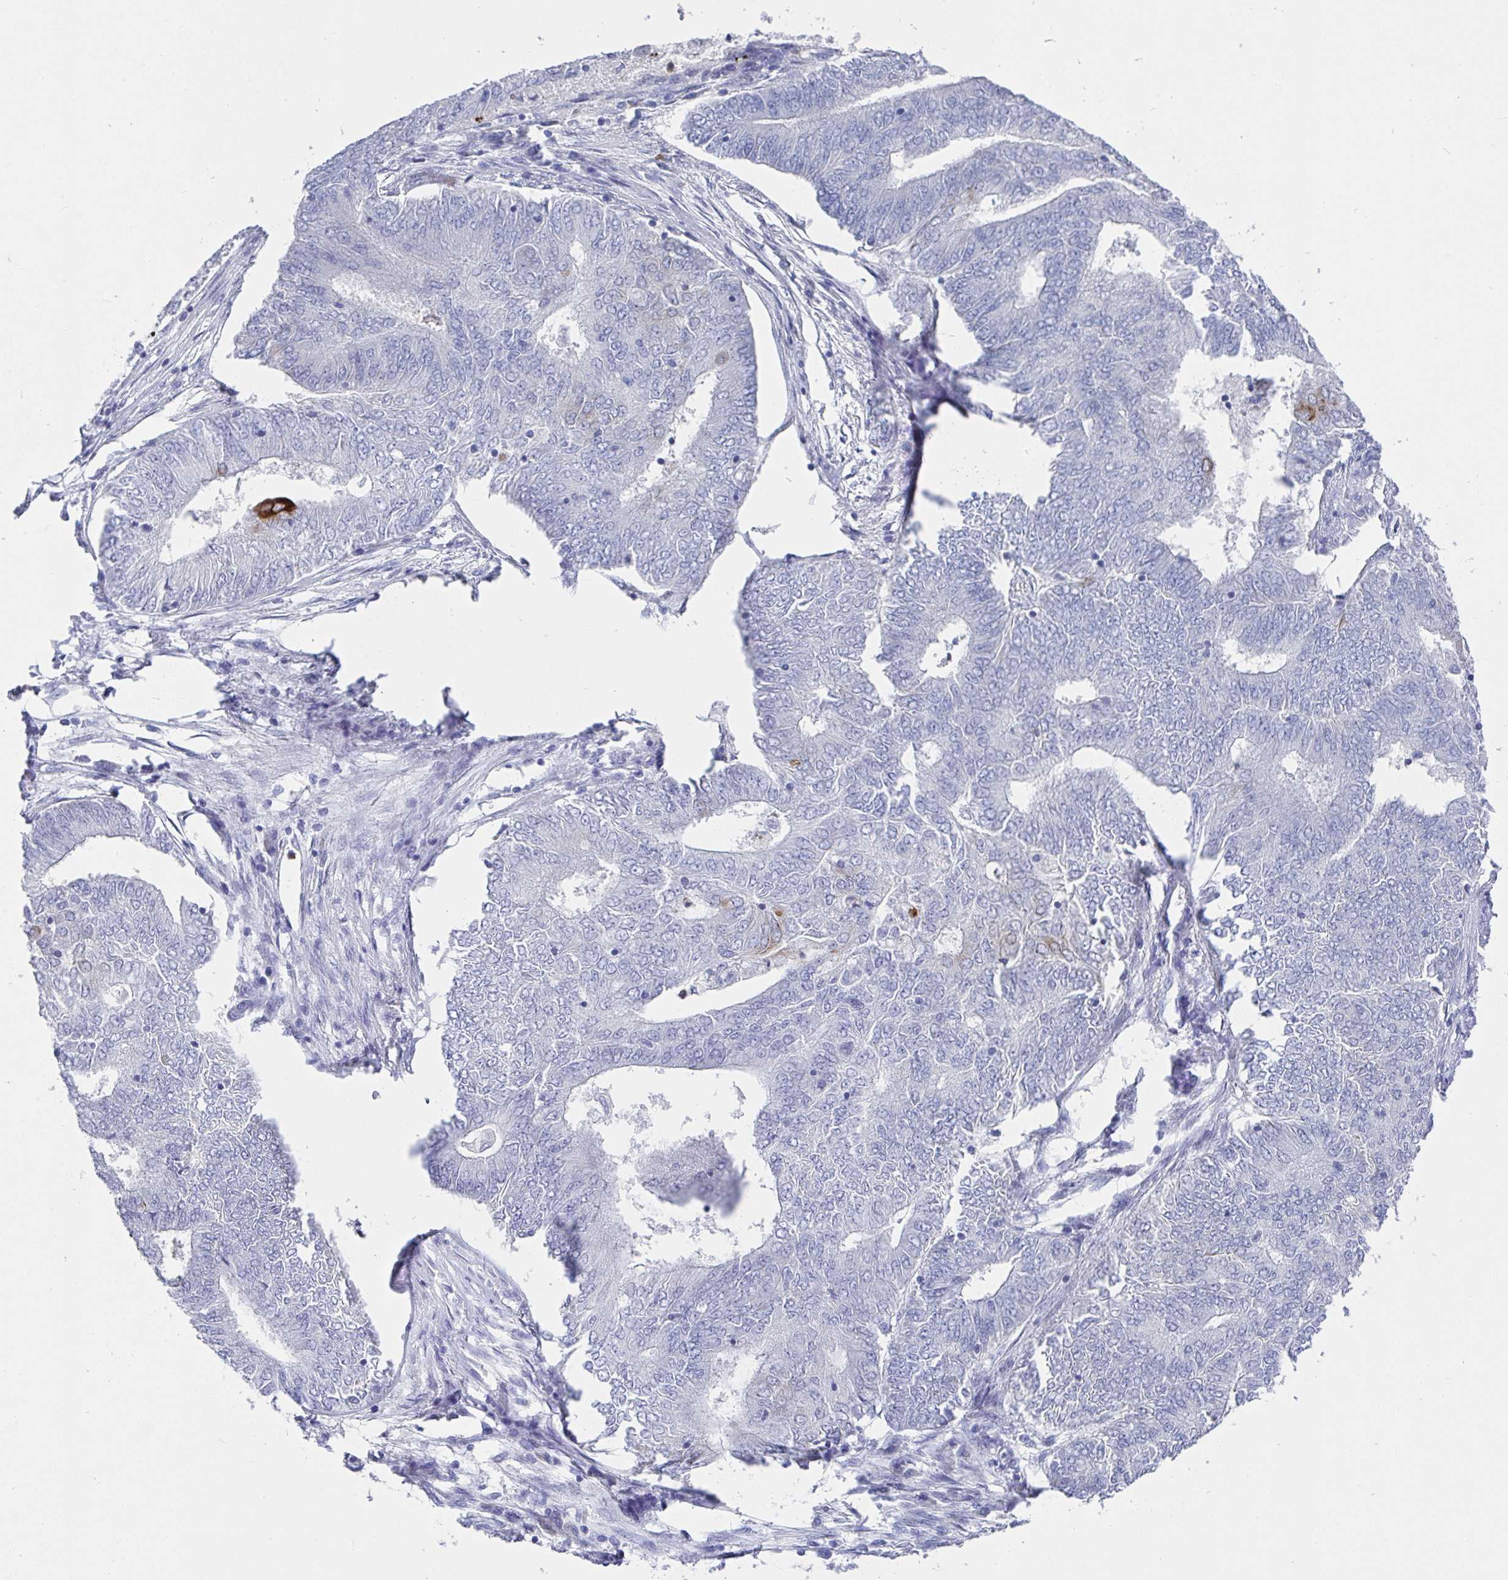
{"staining": {"intensity": "moderate", "quantity": "<25%", "location": "cytoplasmic/membranous"}, "tissue": "endometrial cancer", "cell_type": "Tumor cells", "image_type": "cancer", "snomed": [{"axis": "morphology", "description": "Adenocarcinoma, NOS"}, {"axis": "topography", "description": "Endometrium"}], "caption": "Immunohistochemical staining of endometrial cancer (adenocarcinoma) shows low levels of moderate cytoplasmic/membranous staining in approximately <25% of tumor cells.", "gene": "CLDN8", "patient": {"sex": "female", "age": 62}}